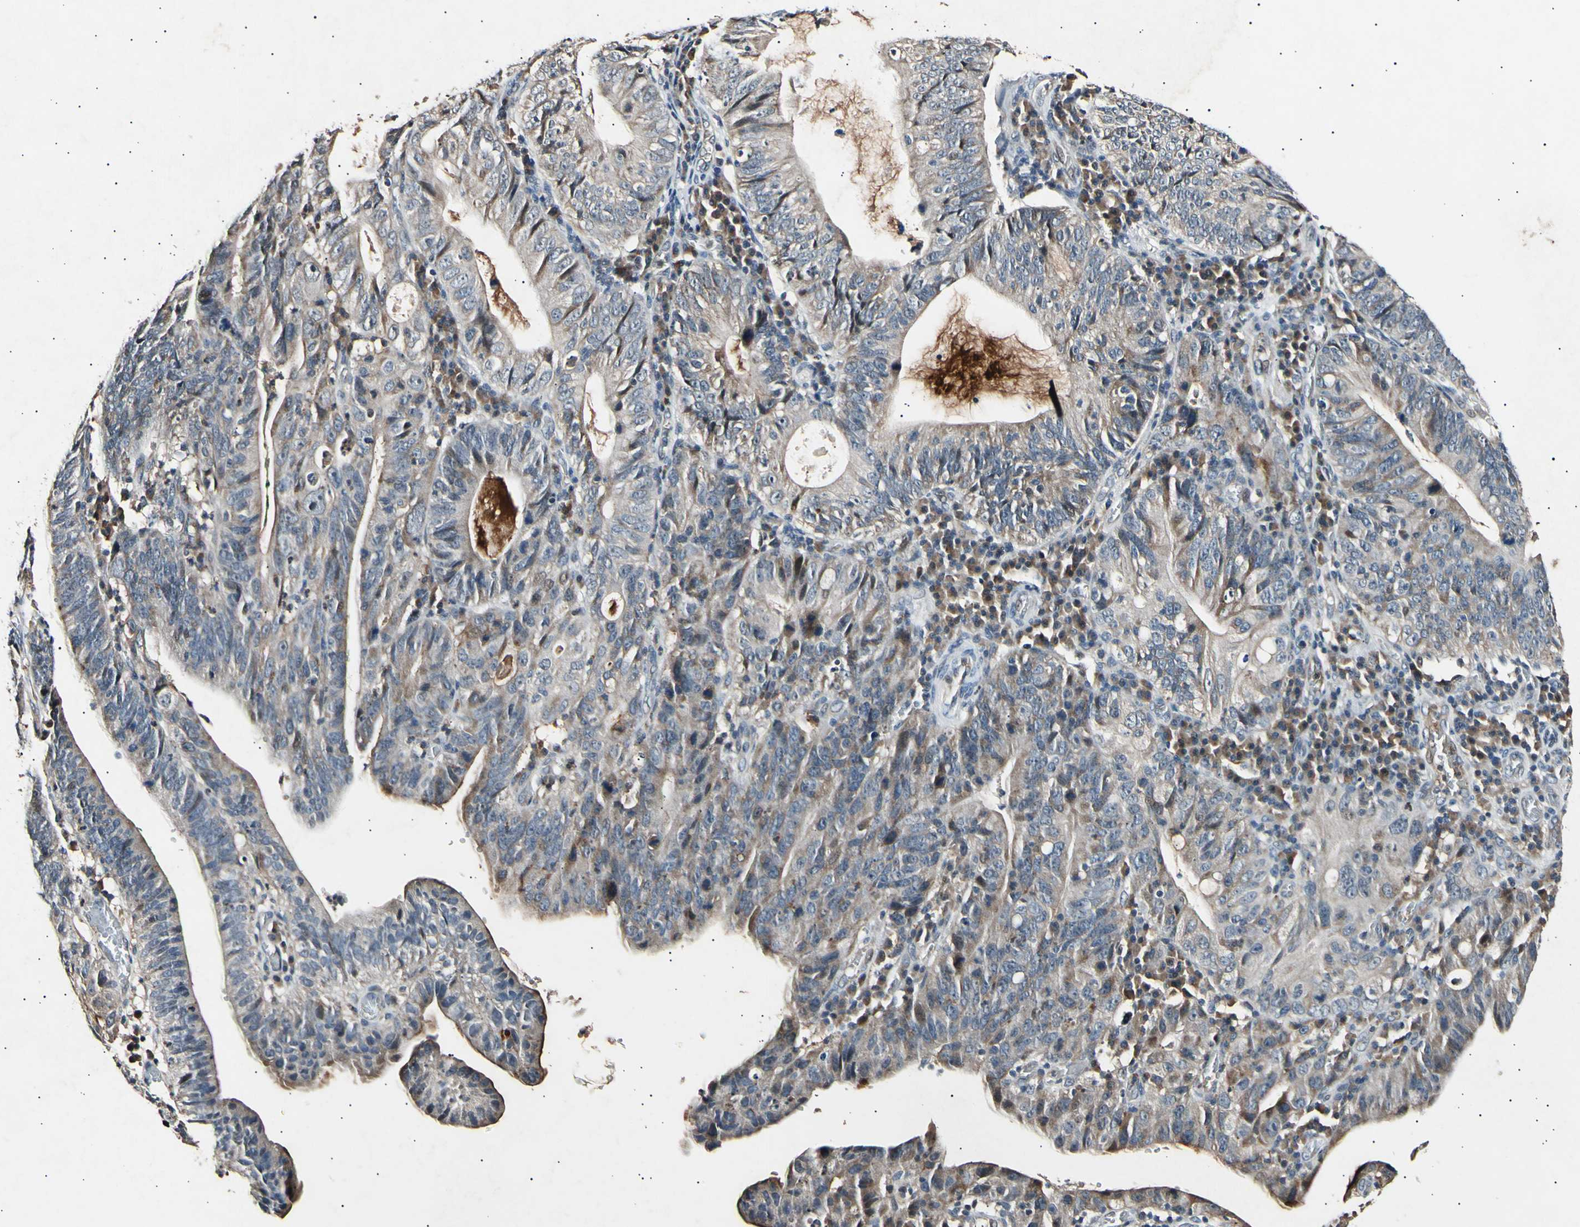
{"staining": {"intensity": "weak", "quantity": ">75%", "location": "cytoplasmic/membranous"}, "tissue": "stomach cancer", "cell_type": "Tumor cells", "image_type": "cancer", "snomed": [{"axis": "morphology", "description": "Adenocarcinoma, NOS"}, {"axis": "topography", "description": "Stomach"}], "caption": "DAB (3,3'-diaminobenzidine) immunohistochemical staining of human stomach cancer (adenocarcinoma) demonstrates weak cytoplasmic/membranous protein positivity in approximately >75% of tumor cells.", "gene": "ADCY3", "patient": {"sex": "male", "age": 59}}